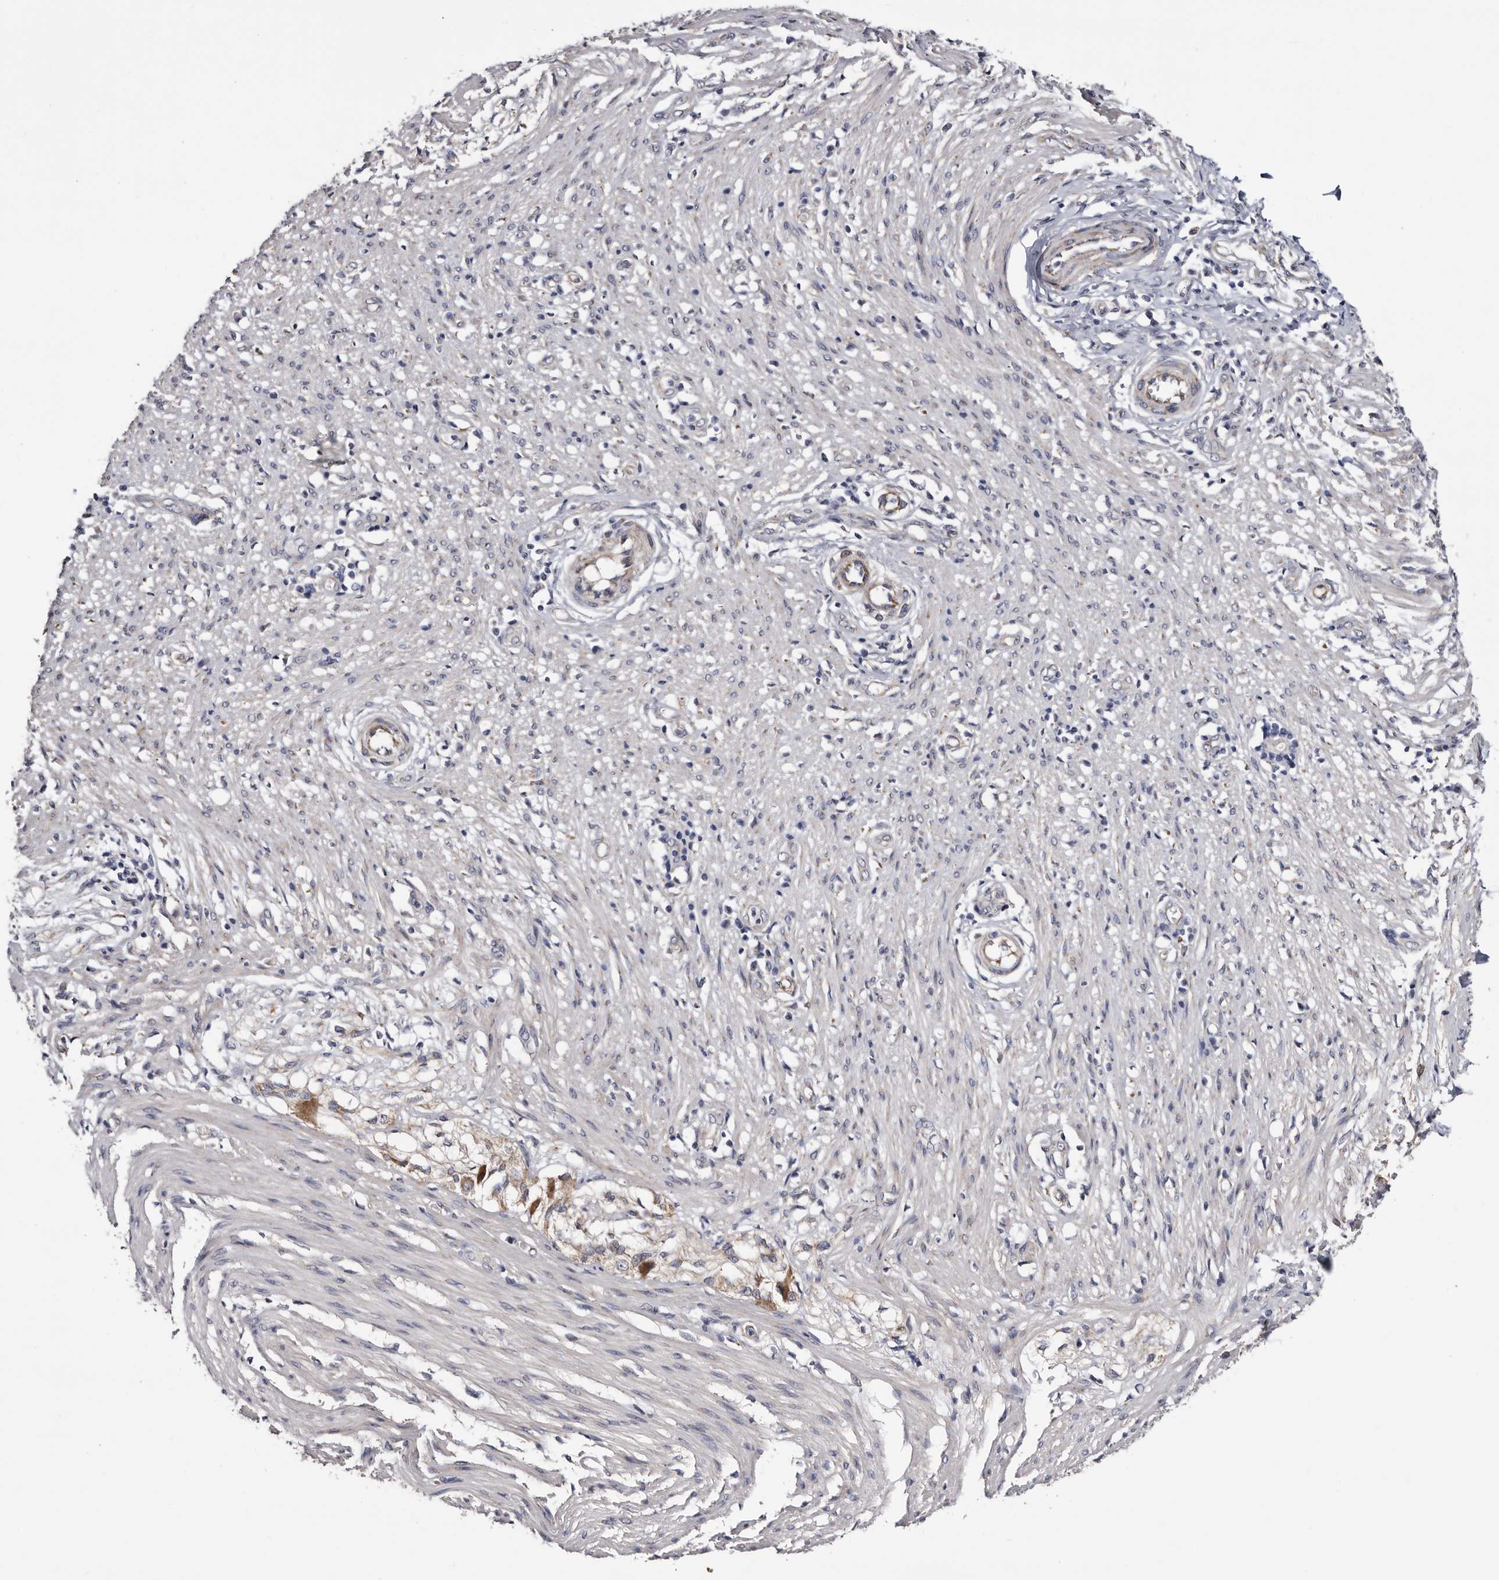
{"staining": {"intensity": "weak", "quantity": "<25%", "location": "cytoplasmic/membranous"}, "tissue": "smooth muscle", "cell_type": "Smooth muscle cells", "image_type": "normal", "snomed": [{"axis": "morphology", "description": "Normal tissue, NOS"}, {"axis": "morphology", "description": "Adenocarcinoma, NOS"}, {"axis": "topography", "description": "Colon"}, {"axis": "topography", "description": "Peripheral nerve tissue"}], "caption": "There is no significant expression in smooth muscle cells of smooth muscle. The staining was performed using DAB (3,3'-diaminobenzidine) to visualize the protein expression in brown, while the nuclei were stained in blue with hematoxylin (Magnification: 20x).", "gene": "ARMCX2", "patient": {"sex": "male", "age": 14}}